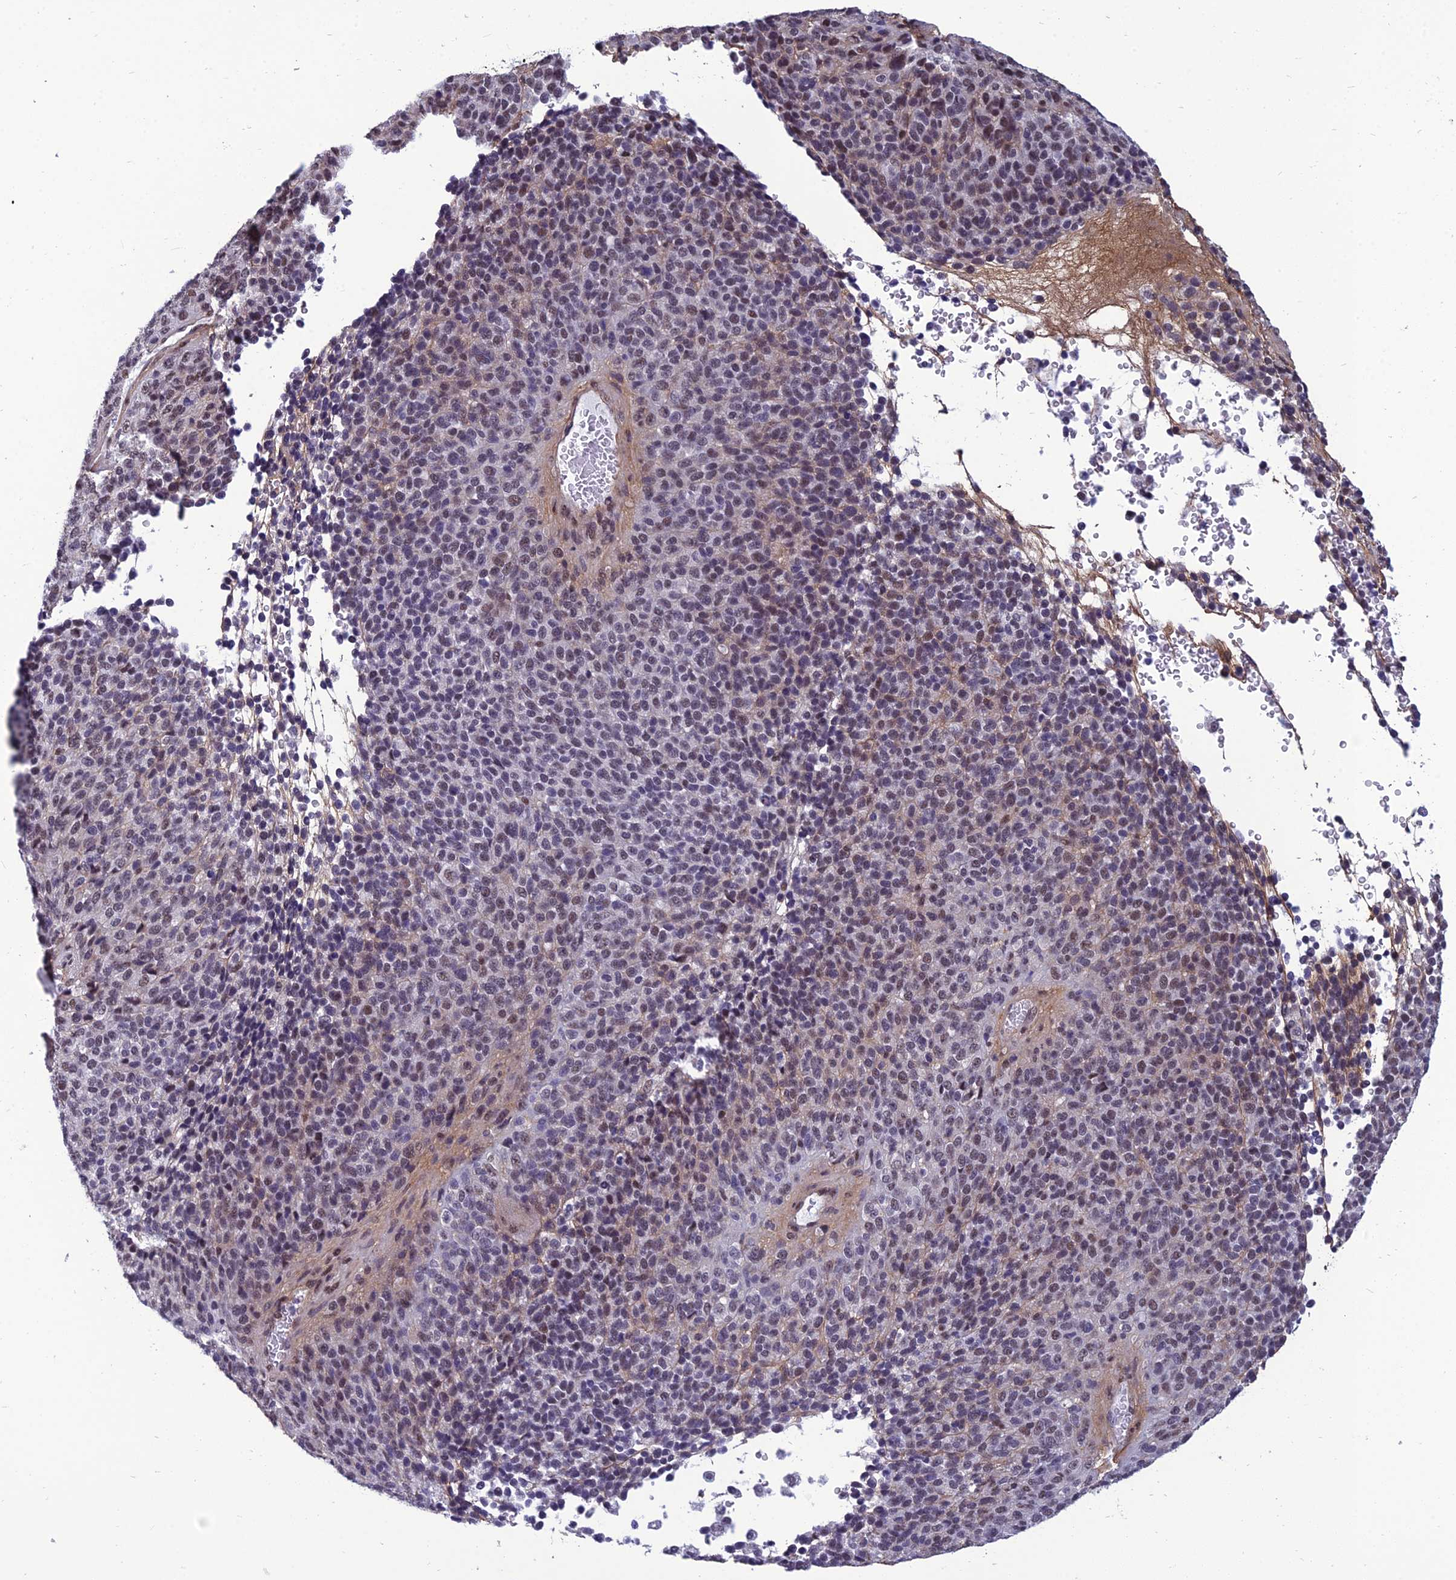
{"staining": {"intensity": "moderate", "quantity": "<25%", "location": "nuclear"}, "tissue": "melanoma", "cell_type": "Tumor cells", "image_type": "cancer", "snomed": [{"axis": "morphology", "description": "Malignant melanoma, Metastatic site"}, {"axis": "topography", "description": "Brain"}], "caption": "Protein staining exhibits moderate nuclear positivity in approximately <25% of tumor cells in melanoma. (Brightfield microscopy of DAB IHC at high magnification).", "gene": "RSRC1", "patient": {"sex": "female", "age": 56}}